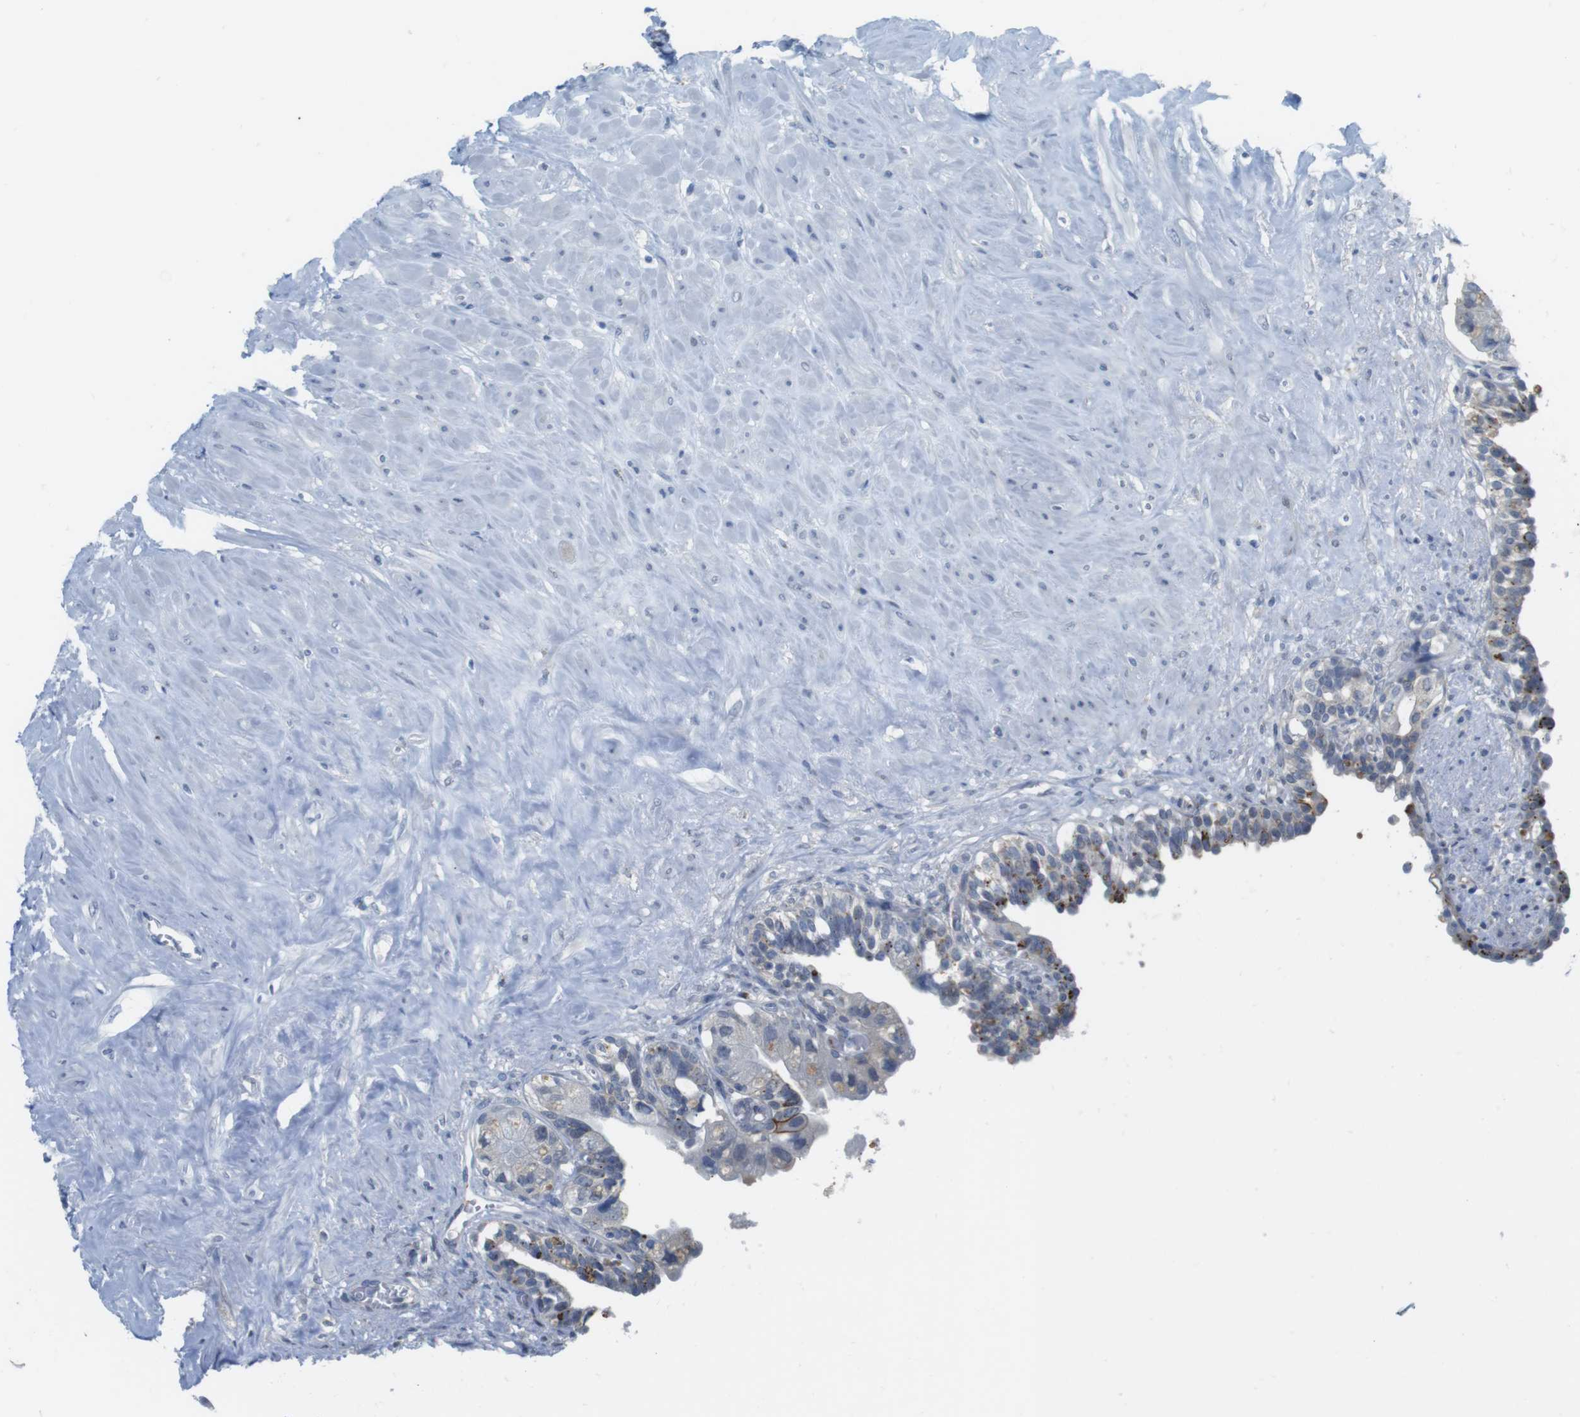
{"staining": {"intensity": "negative", "quantity": "none", "location": "none"}, "tissue": "seminal vesicle", "cell_type": "Glandular cells", "image_type": "normal", "snomed": [{"axis": "morphology", "description": "Normal tissue, NOS"}, {"axis": "topography", "description": "Seminal veicle"}], "caption": "This histopathology image is of benign seminal vesicle stained with immunohistochemistry (IHC) to label a protein in brown with the nuclei are counter-stained blue. There is no expression in glandular cells. (DAB (3,3'-diaminobenzidine) immunohistochemistry (IHC), high magnification).", "gene": "CASP2", "patient": {"sex": "male", "age": 63}}